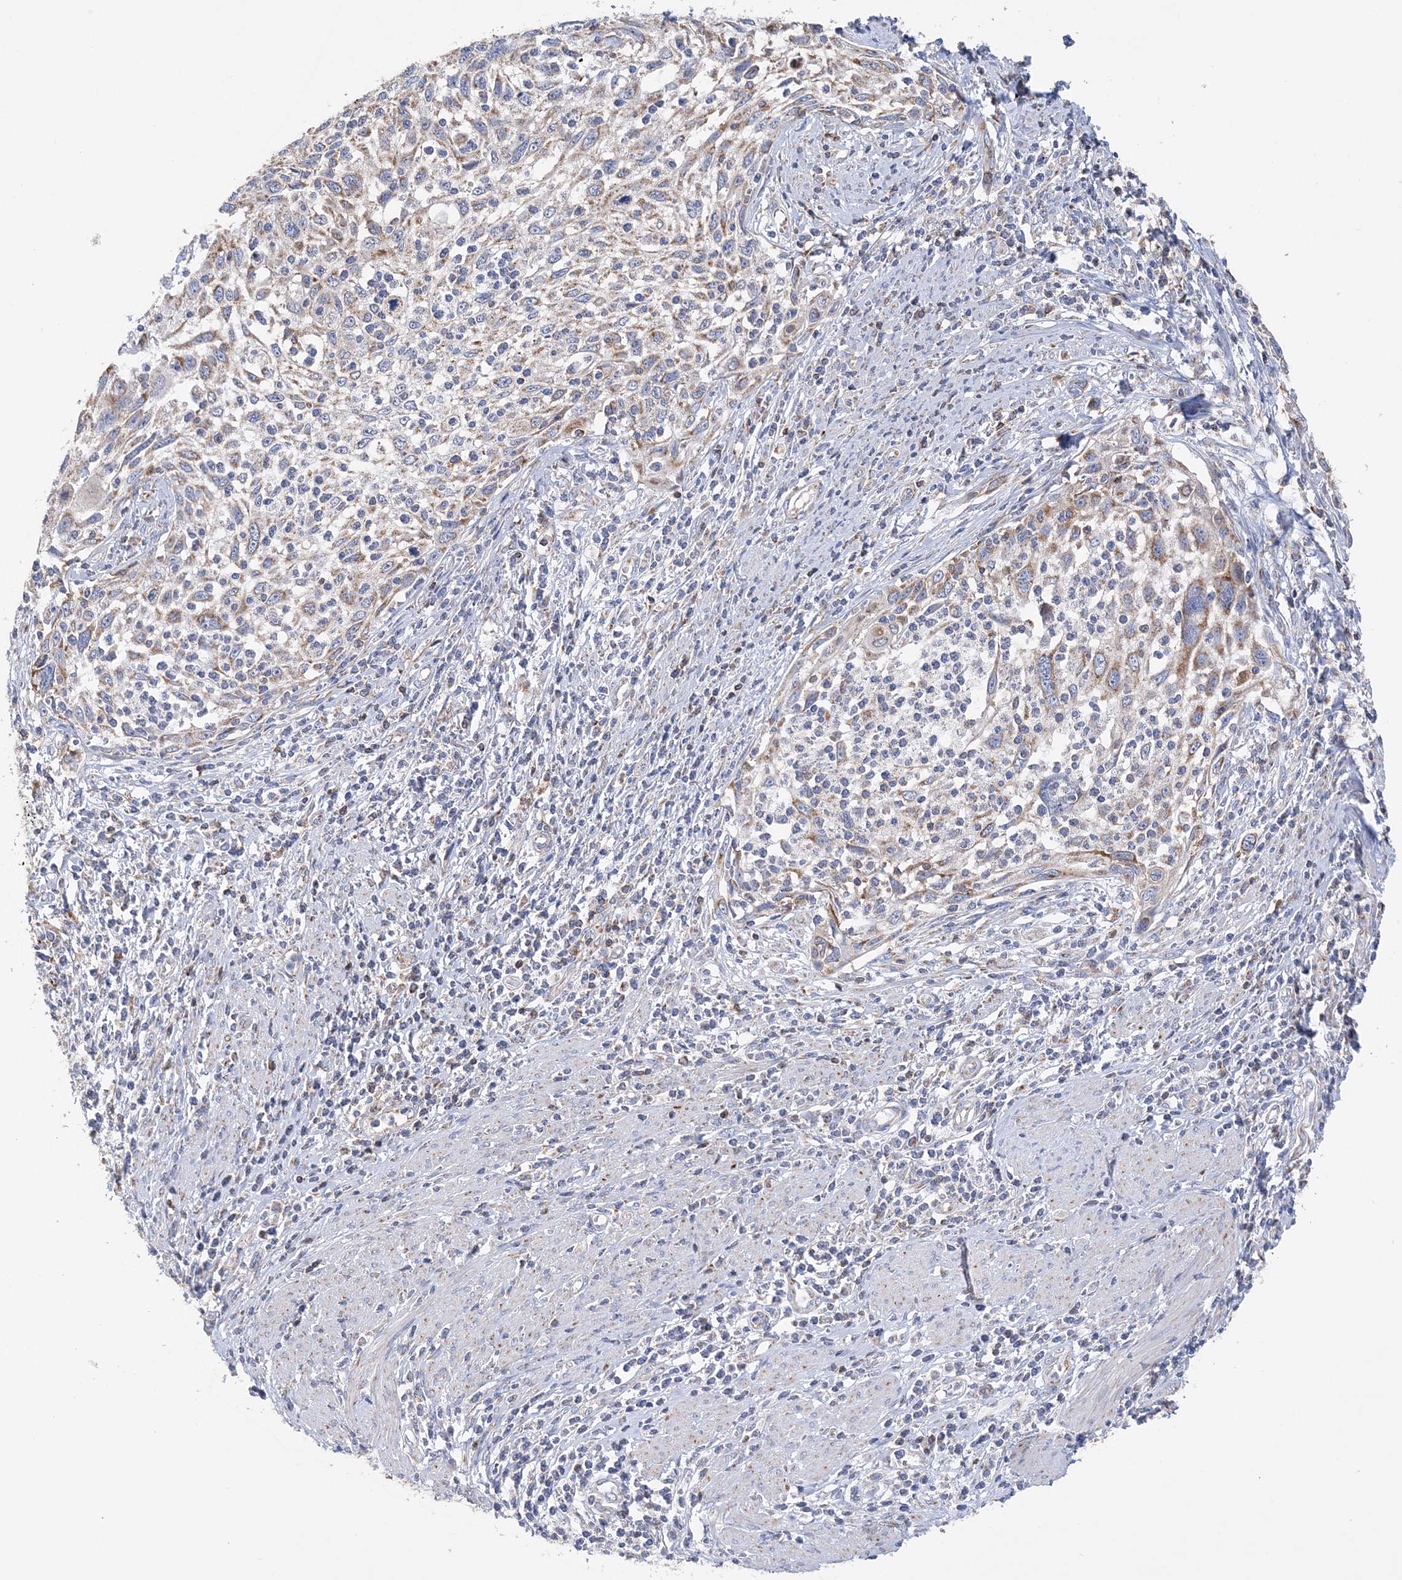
{"staining": {"intensity": "weak", "quantity": ">75%", "location": "cytoplasmic/membranous"}, "tissue": "cervical cancer", "cell_type": "Tumor cells", "image_type": "cancer", "snomed": [{"axis": "morphology", "description": "Squamous cell carcinoma, NOS"}, {"axis": "topography", "description": "Cervix"}], "caption": "Tumor cells show low levels of weak cytoplasmic/membranous staining in approximately >75% of cells in cervical cancer (squamous cell carcinoma).", "gene": "TTC32", "patient": {"sex": "female", "age": 70}}